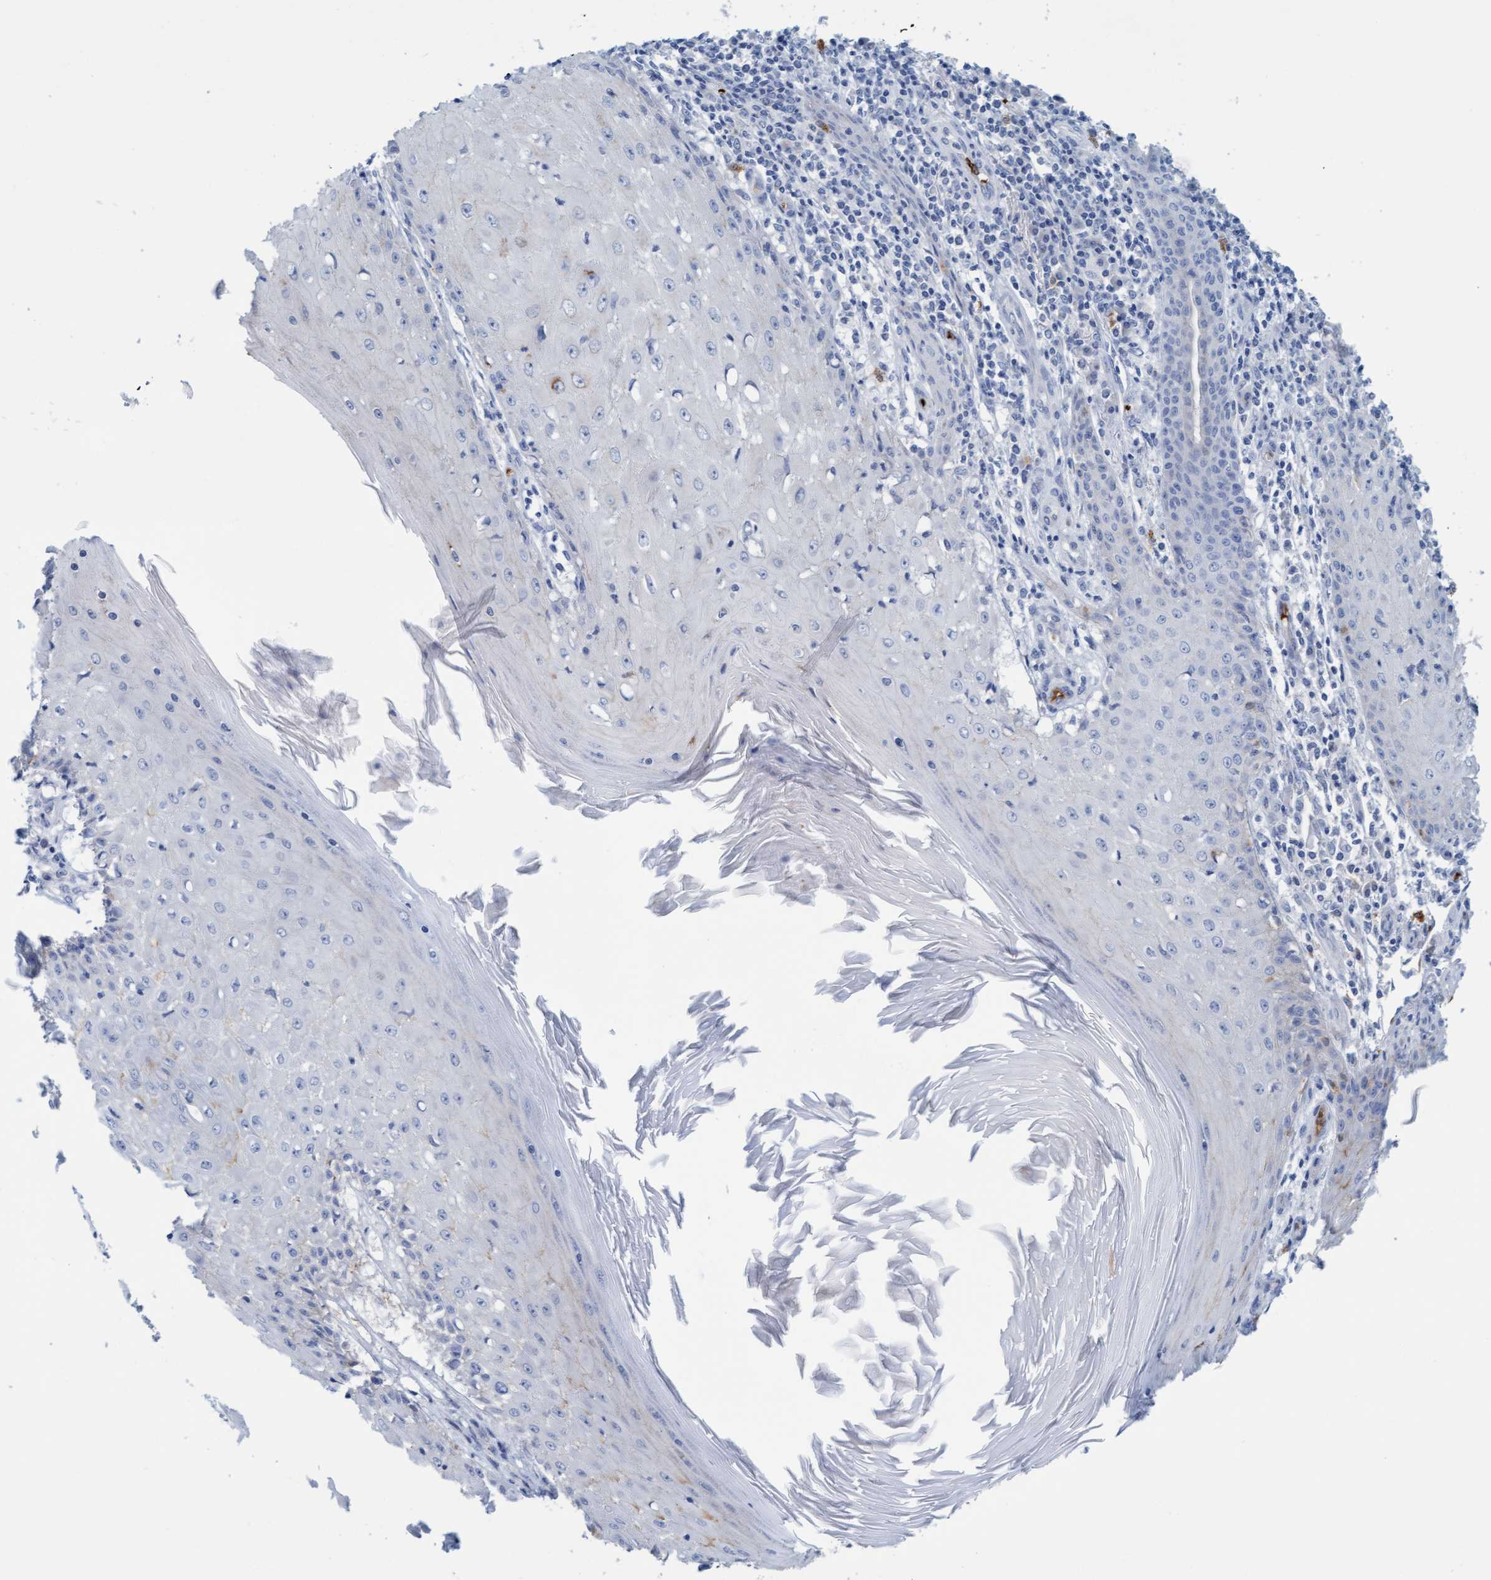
{"staining": {"intensity": "negative", "quantity": "none", "location": "none"}, "tissue": "skin cancer", "cell_type": "Tumor cells", "image_type": "cancer", "snomed": [{"axis": "morphology", "description": "Squamous cell carcinoma, NOS"}, {"axis": "topography", "description": "Skin"}], "caption": "DAB (3,3'-diaminobenzidine) immunohistochemical staining of skin cancer reveals no significant staining in tumor cells.", "gene": "P2RX5", "patient": {"sex": "female", "age": 73}}